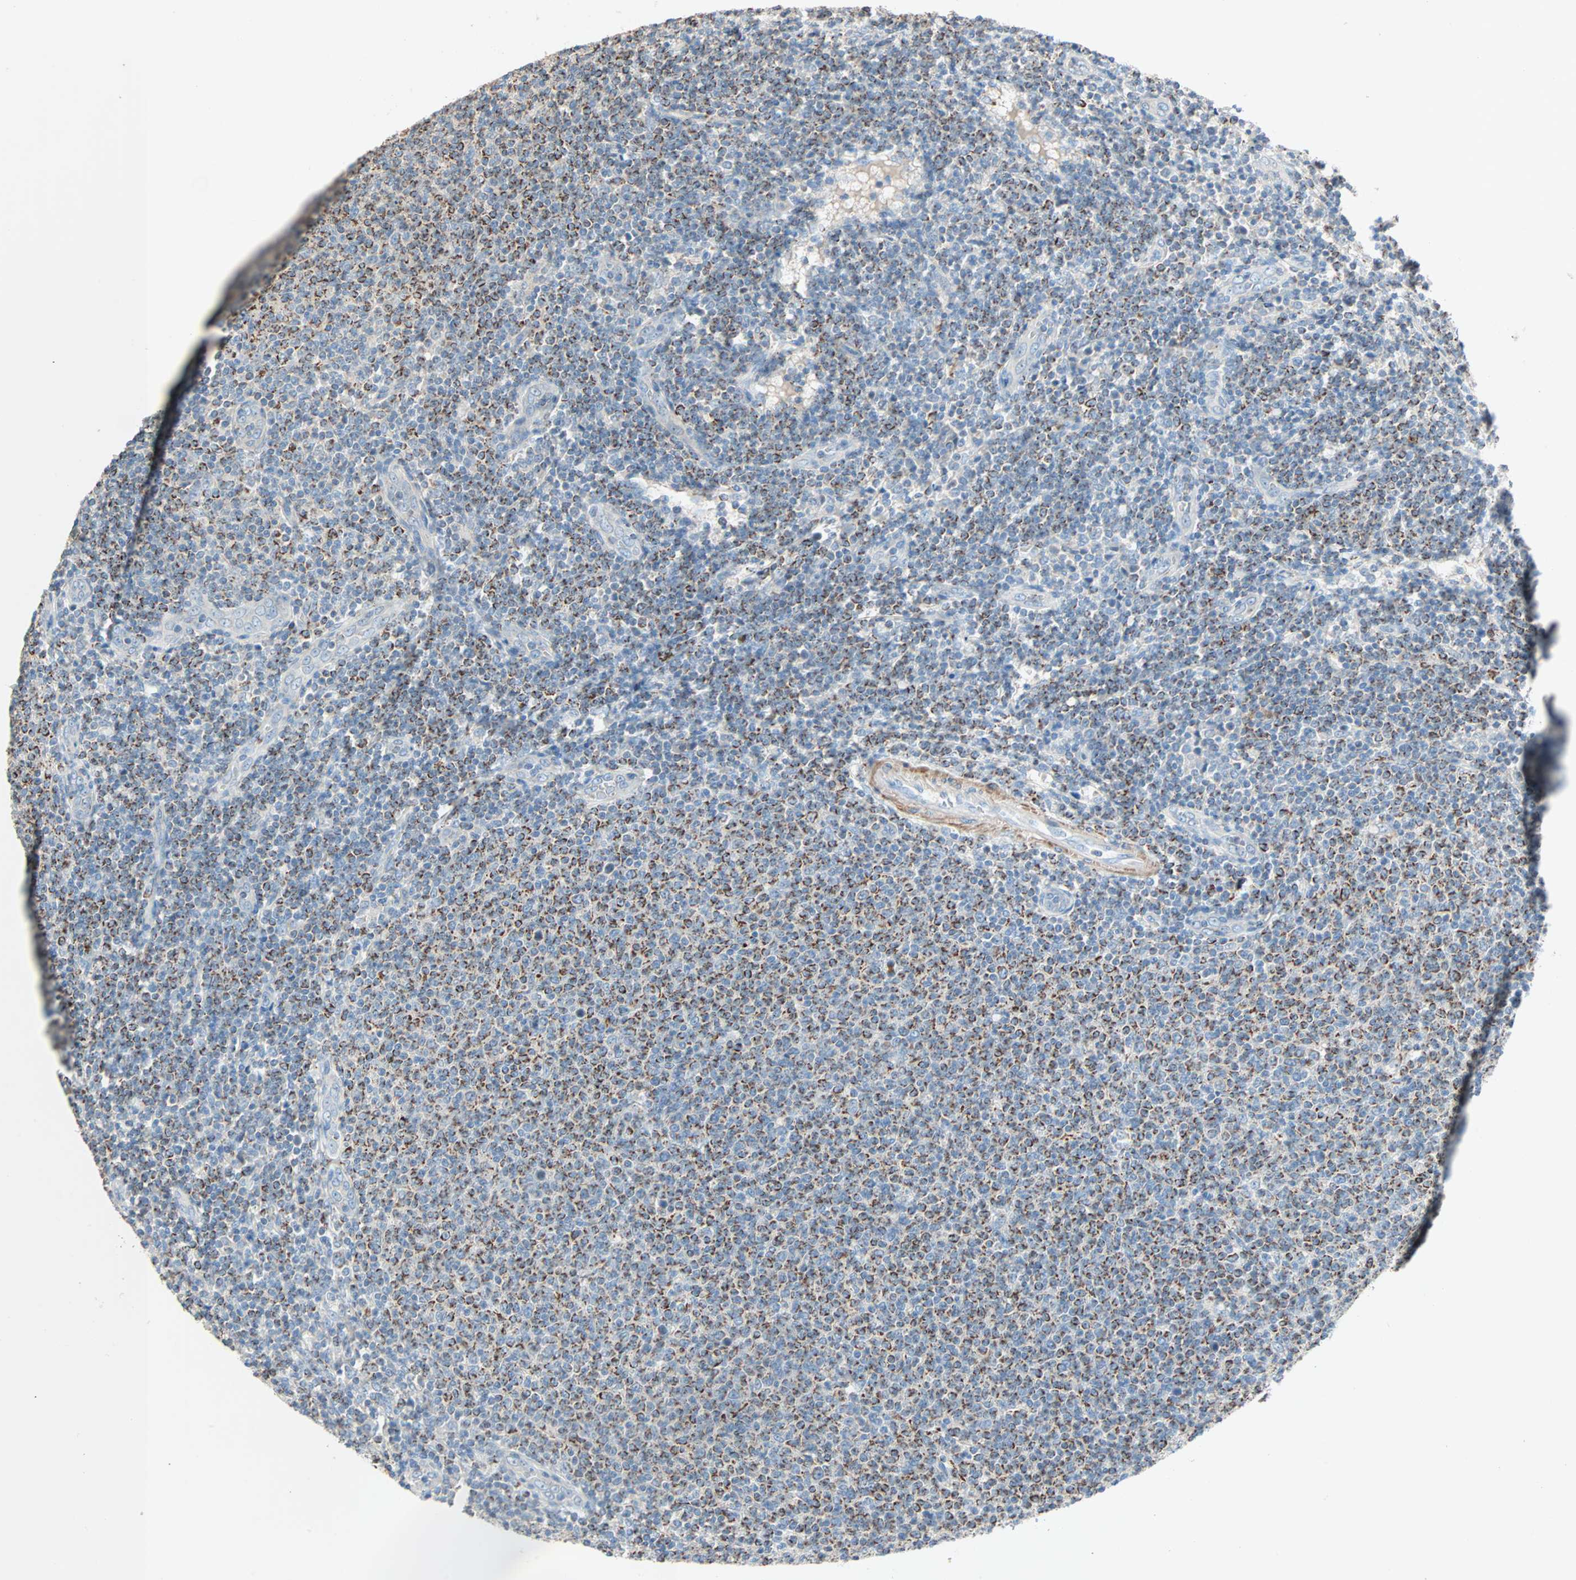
{"staining": {"intensity": "moderate", "quantity": "25%-75%", "location": "cytoplasmic/membranous"}, "tissue": "lymphoma", "cell_type": "Tumor cells", "image_type": "cancer", "snomed": [{"axis": "morphology", "description": "Malignant lymphoma, non-Hodgkin's type, Low grade"}, {"axis": "topography", "description": "Lymph node"}], "caption": "Low-grade malignant lymphoma, non-Hodgkin's type stained with a brown dye exhibits moderate cytoplasmic/membranous positive expression in about 25%-75% of tumor cells.", "gene": "ACVRL1", "patient": {"sex": "male", "age": 66}}